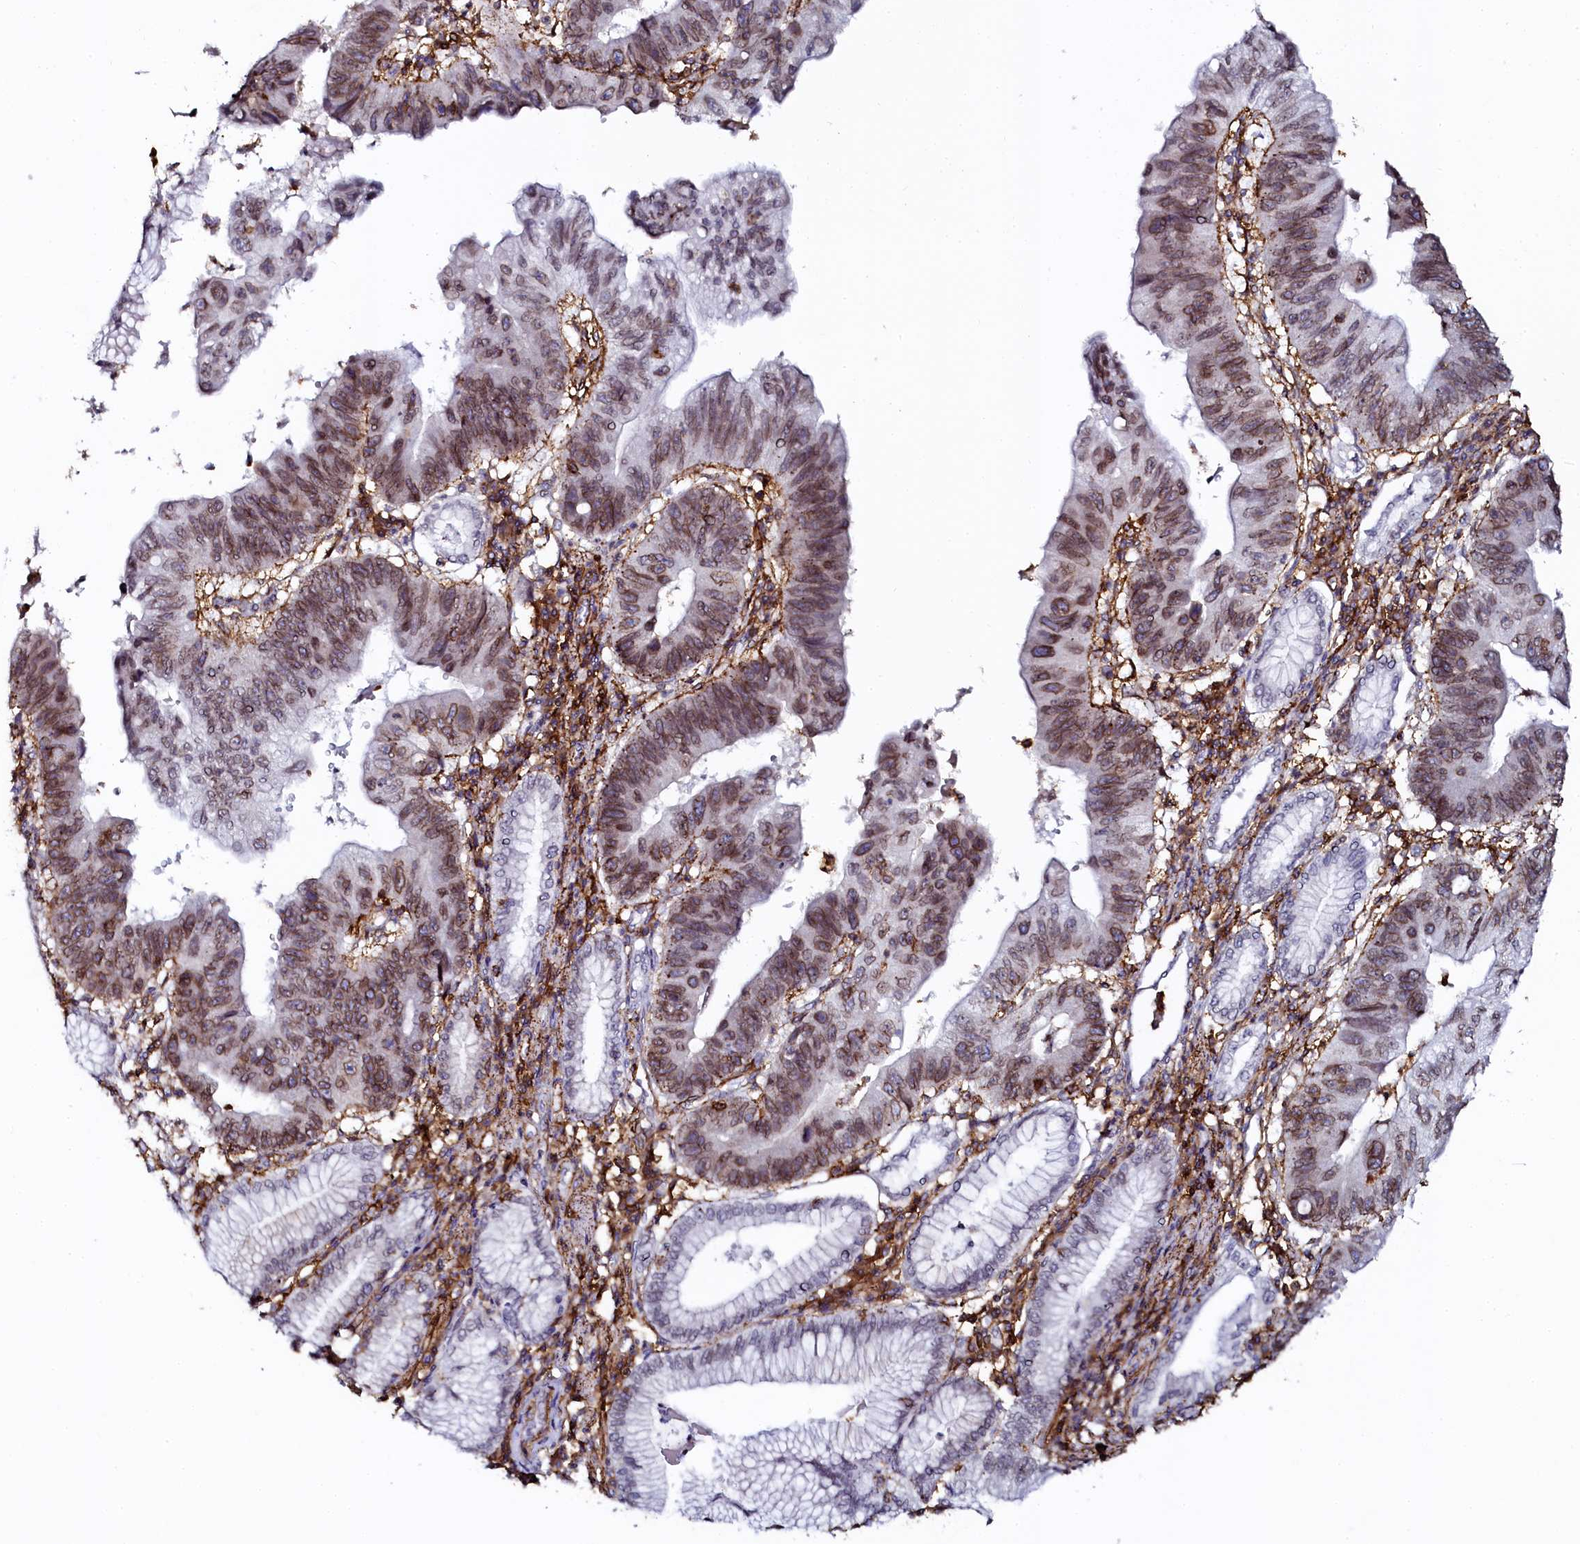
{"staining": {"intensity": "moderate", "quantity": "25%-75%", "location": "cytoplasmic/membranous,nuclear"}, "tissue": "stomach cancer", "cell_type": "Tumor cells", "image_type": "cancer", "snomed": [{"axis": "morphology", "description": "Adenocarcinoma, NOS"}, {"axis": "topography", "description": "Stomach"}], "caption": "A photomicrograph showing moderate cytoplasmic/membranous and nuclear positivity in about 25%-75% of tumor cells in stomach cancer (adenocarcinoma), as visualized by brown immunohistochemical staining.", "gene": "AAAS", "patient": {"sex": "male", "age": 59}}